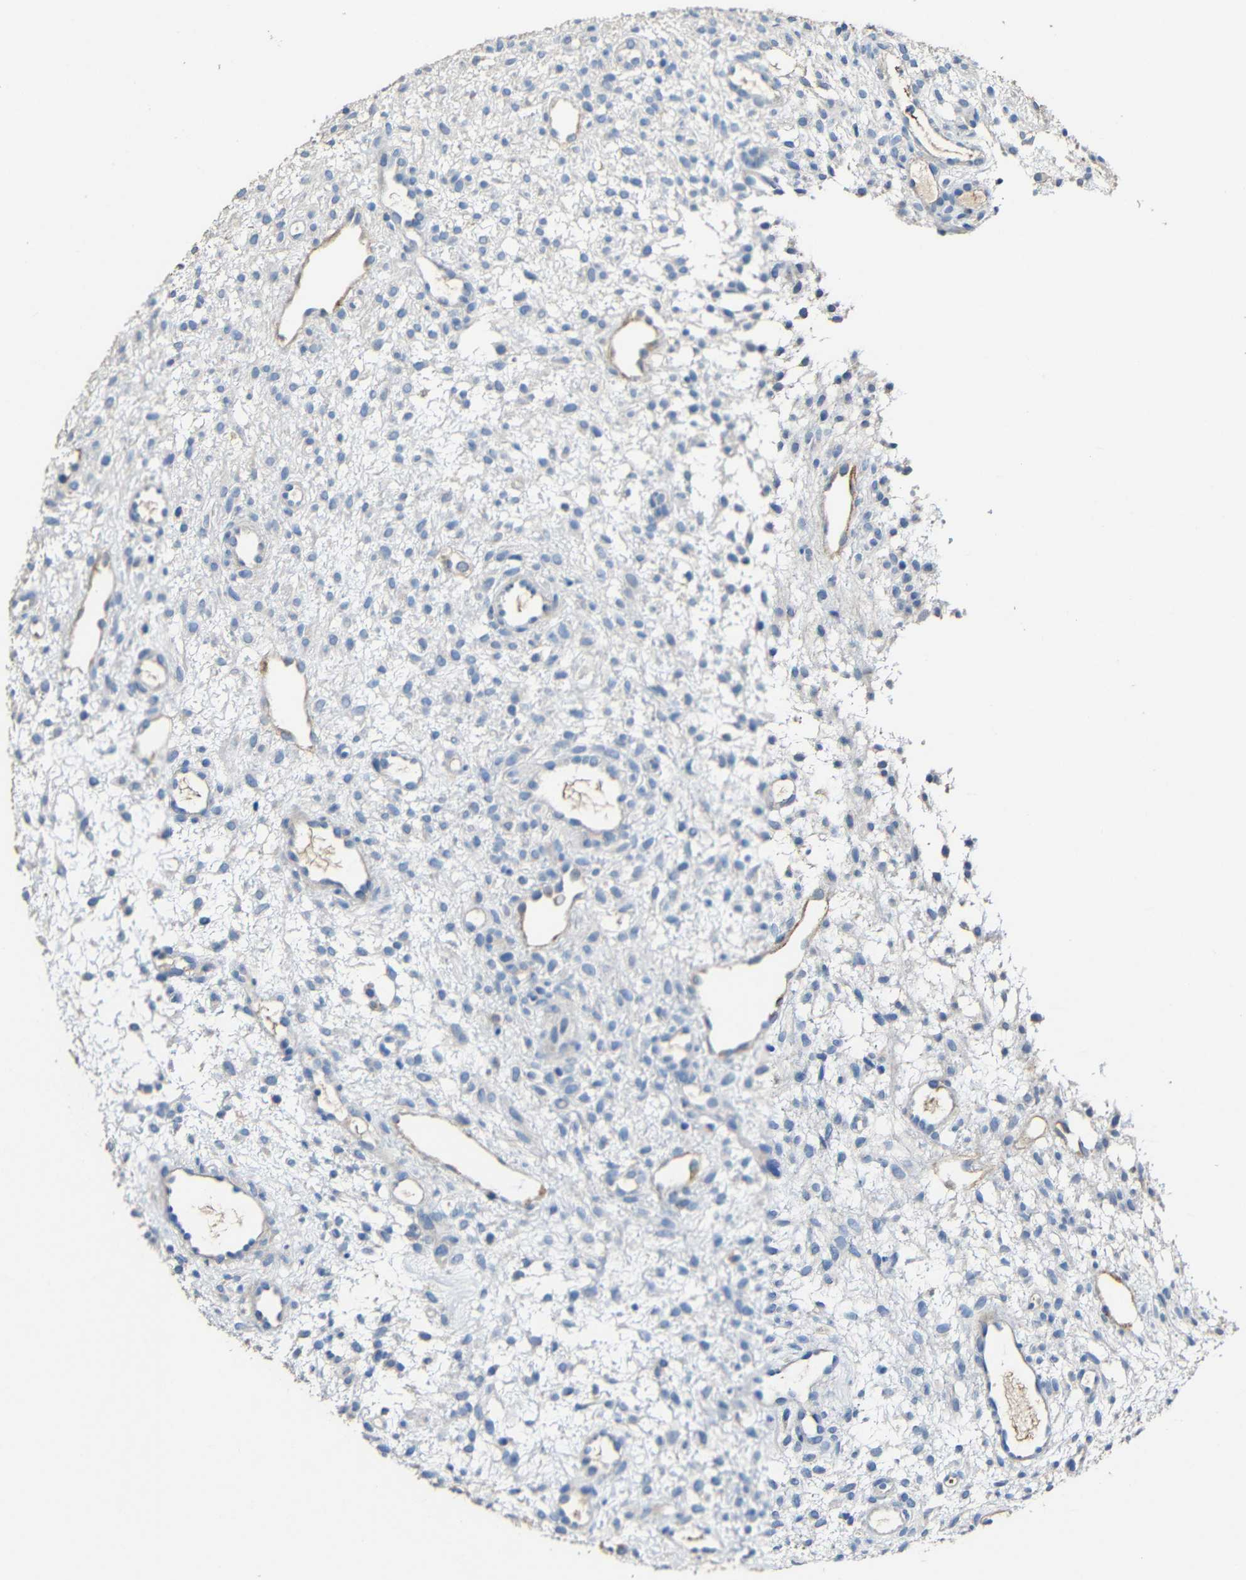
{"staining": {"intensity": "negative", "quantity": "none", "location": "none"}, "tissue": "ovary", "cell_type": "Ovarian stroma cells", "image_type": "normal", "snomed": [{"axis": "morphology", "description": "Normal tissue, NOS"}, {"axis": "morphology", "description": "Cyst, NOS"}, {"axis": "topography", "description": "Ovary"}], "caption": "This is an immunohistochemistry (IHC) image of benign human ovary. There is no staining in ovarian stroma cells.", "gene": "ACKR2", "patient": {"sex": "female", "age": 18}}